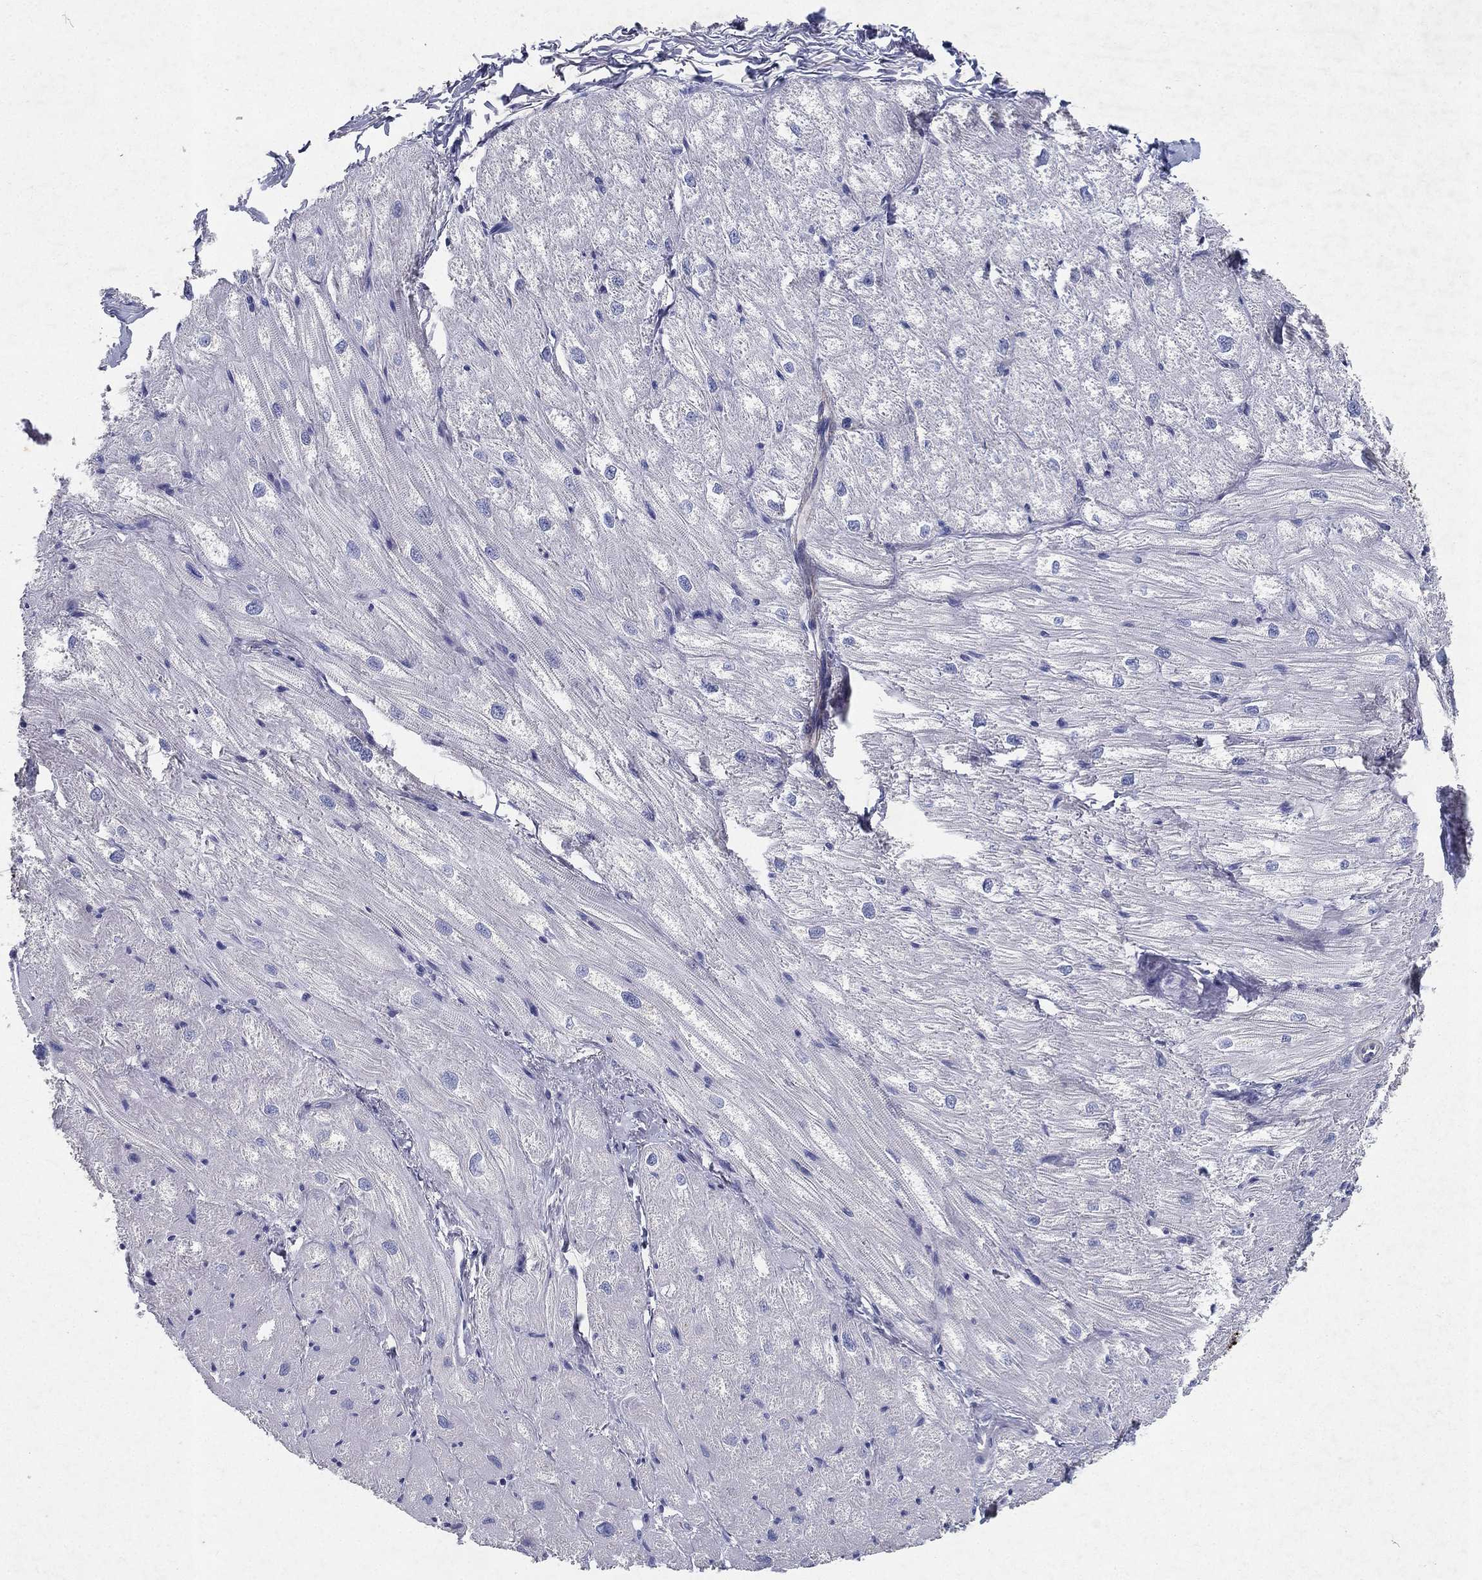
{"staining": {"intensity": "negative", "quantity": "none", "location": "none"}, "tissue": "heart muscle", "cell_type": "Cardiomyocytes", "image_type": "normal", "snomed": [{"axis": "morphology", "description": "Normal tissue, NOS"}, {"axis": "topography", "description": "Heart"}], "caption": "Immunohistochemical staining of normal heart muscle demonstrates no significant staining in cardiomyocytes.", "gene": "RGS13", "patient": {"sex": "male", "age": 57}}